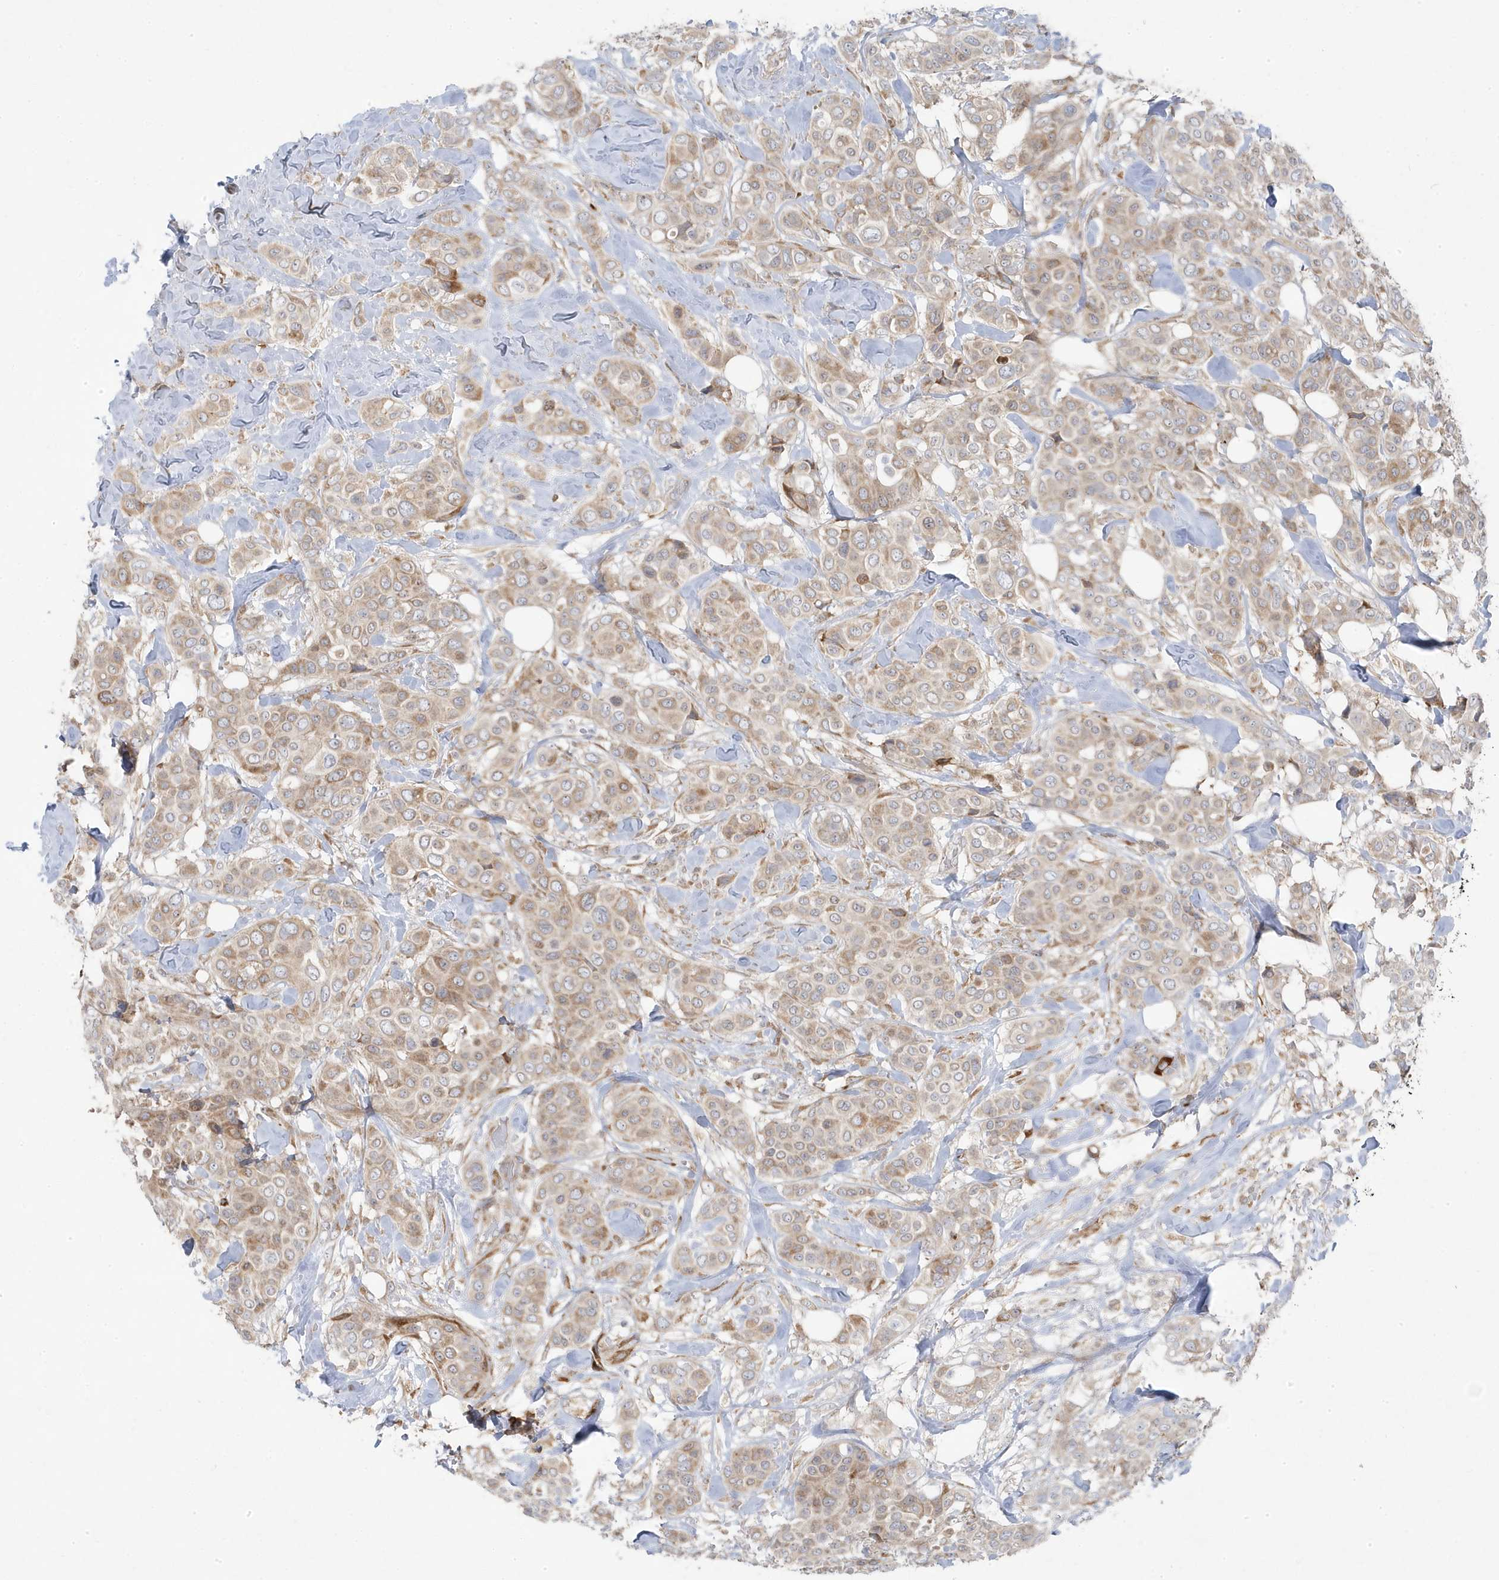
{"staining": {"intensity": "weak", "quantity": ">75%", "location": "cytoplasmic/membranous"}, "tissue": "breast cancer", "cell_type": "Tumor cells", "image_type": "cancer", "snomed": [{"axis": "morphology", "description": "Lobular carcinoma"}, {"axis": "topography", "description": "Breast"}], "caption": "Protein expression analysis of human breast lobular carcinoma reveals weak cytoplasmic/membranous staining in approximately >75% of tumor cells. The protein is stained brown, and the nuclei are stained in blue (DAB IHC with brightfield microscopy, high magnification).", "gene": "ZNF654", "patient": {"sex": "female", "age": 51}}